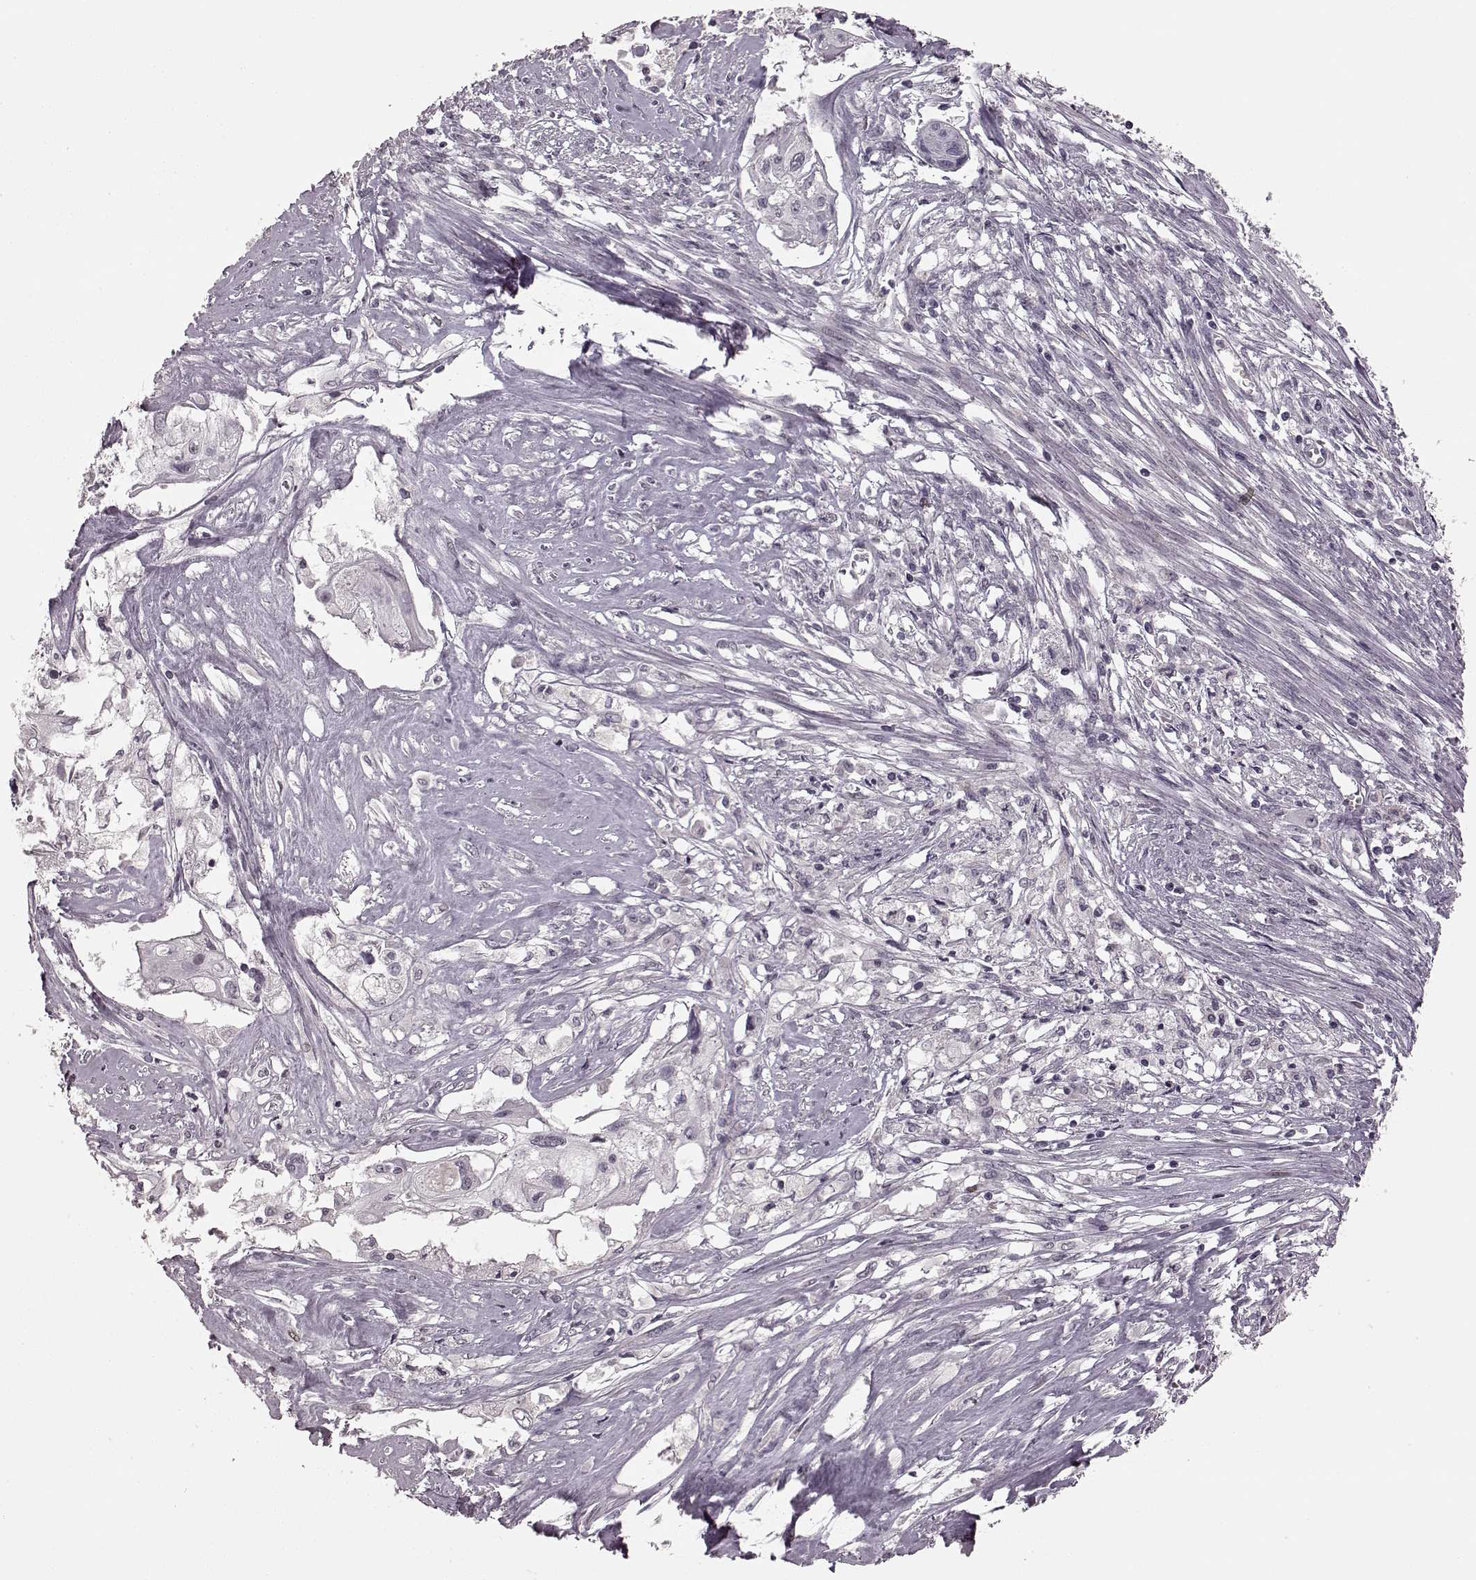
{"staining": {"intensity": "negative", "quantity": "none", "location": "none"}, "tissue": "cervical cancer", "cell_type": "Tumor cells", "image_type": "cancer", "snomed": [{"axis": "morphology", "description": "Squamous cell carcinoma, NOS"}, {"axis": "topography", "description": "Cervix"}], "caption": "IHC micrograph of cervical cancer (squamous cell carcinoma) stained for a protein (brown), which reveals no expression in tumor cells.", "gene": "CCNA2", "patient": {"sex": "female", "age": 49}}